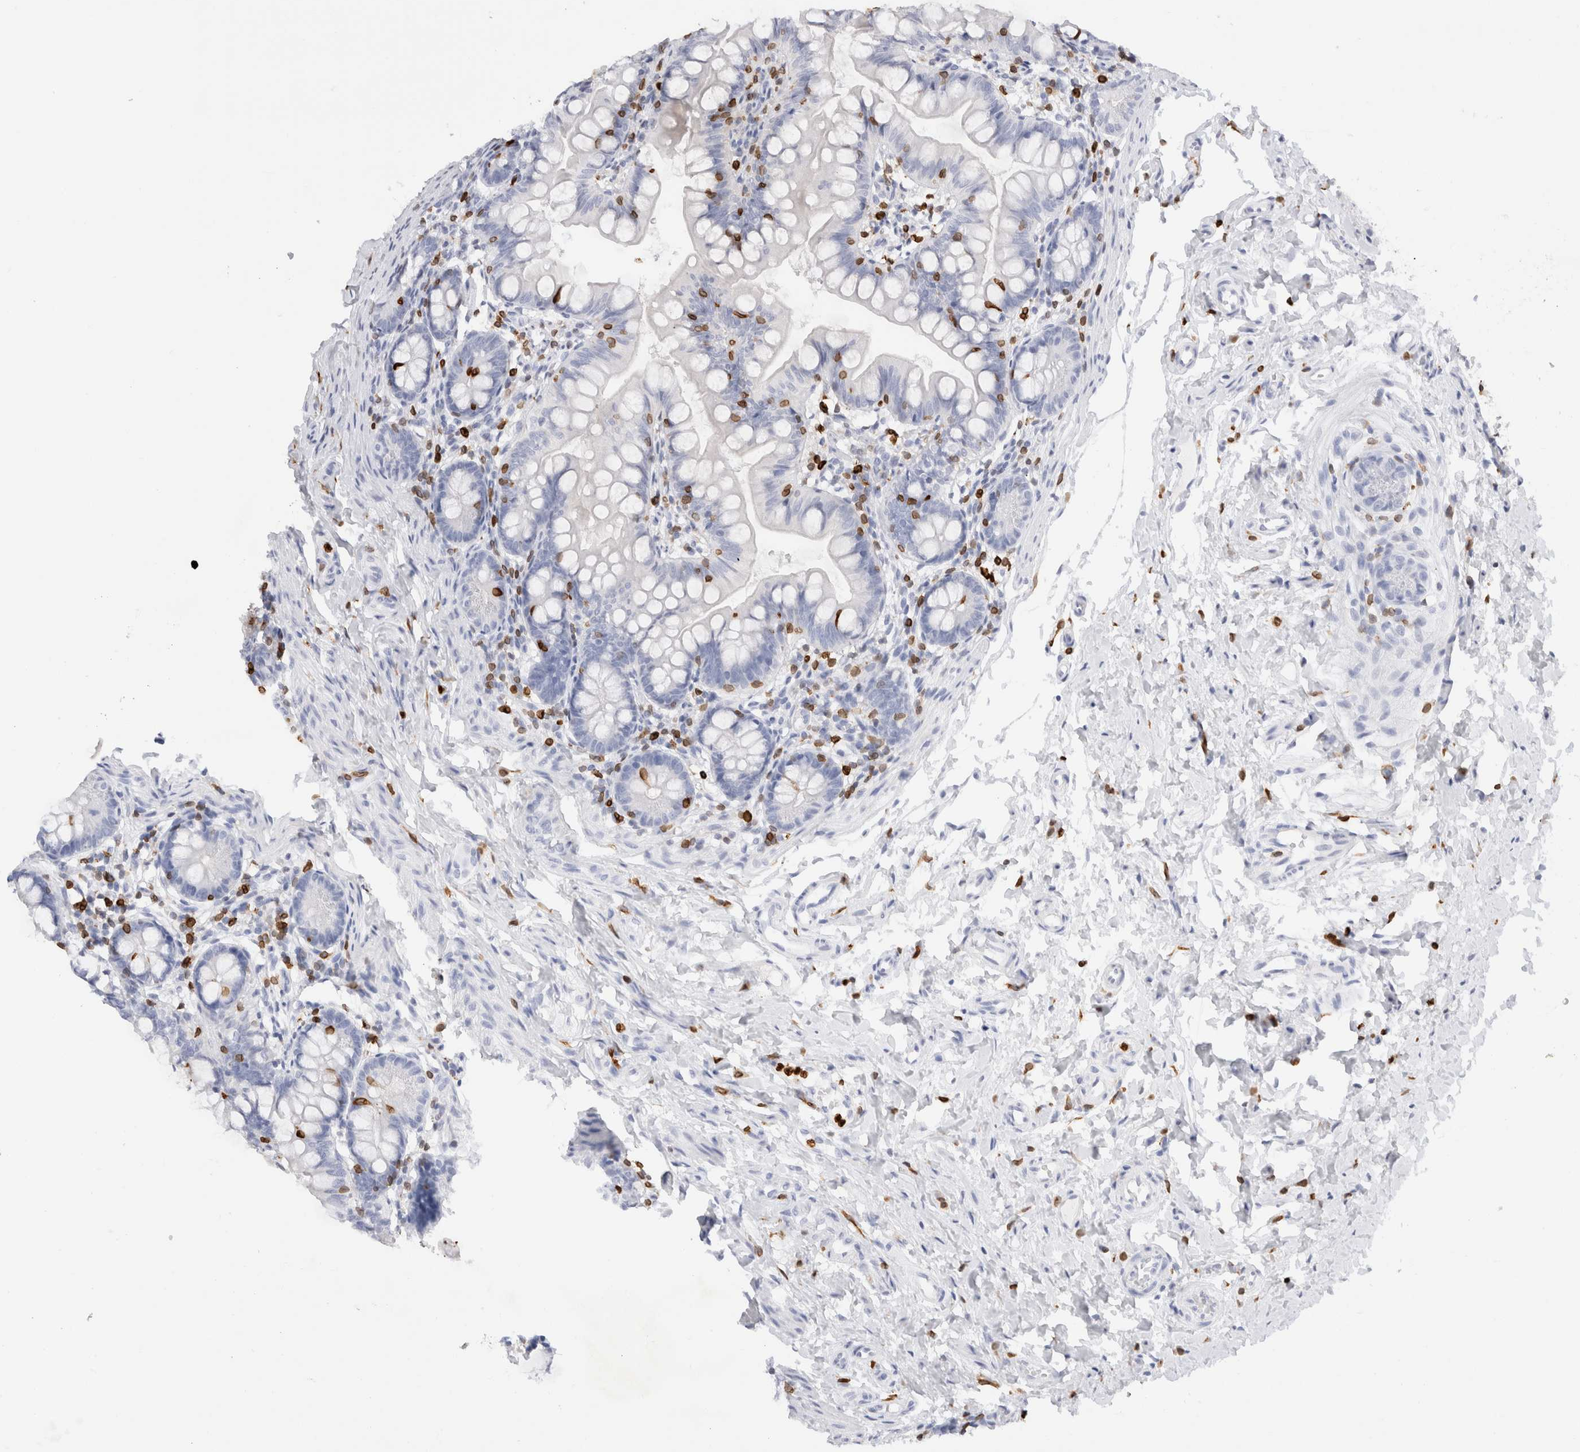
{"staining": {"intensity": "negative", "quantity": "none", "location": "none"}, "tissue": "small intestine", "cell_type": "Glandular cells", "image_type": "normal", "snomed": [{"axis": "morphology", "description": "Normal tissue, NOS"}, {"axis": "topography", "description": "Small intestine"}], "caption": "A photomicrograph of small intestine stained for a protein exhibits no brown staining in glandular cells. (DAB (3,3'-diaminobenzidine) immunohistochemistry with hematoxylin counter stain).", "gene": "ALOX5AP", "patient": {"sex": "male", "age": 7}}